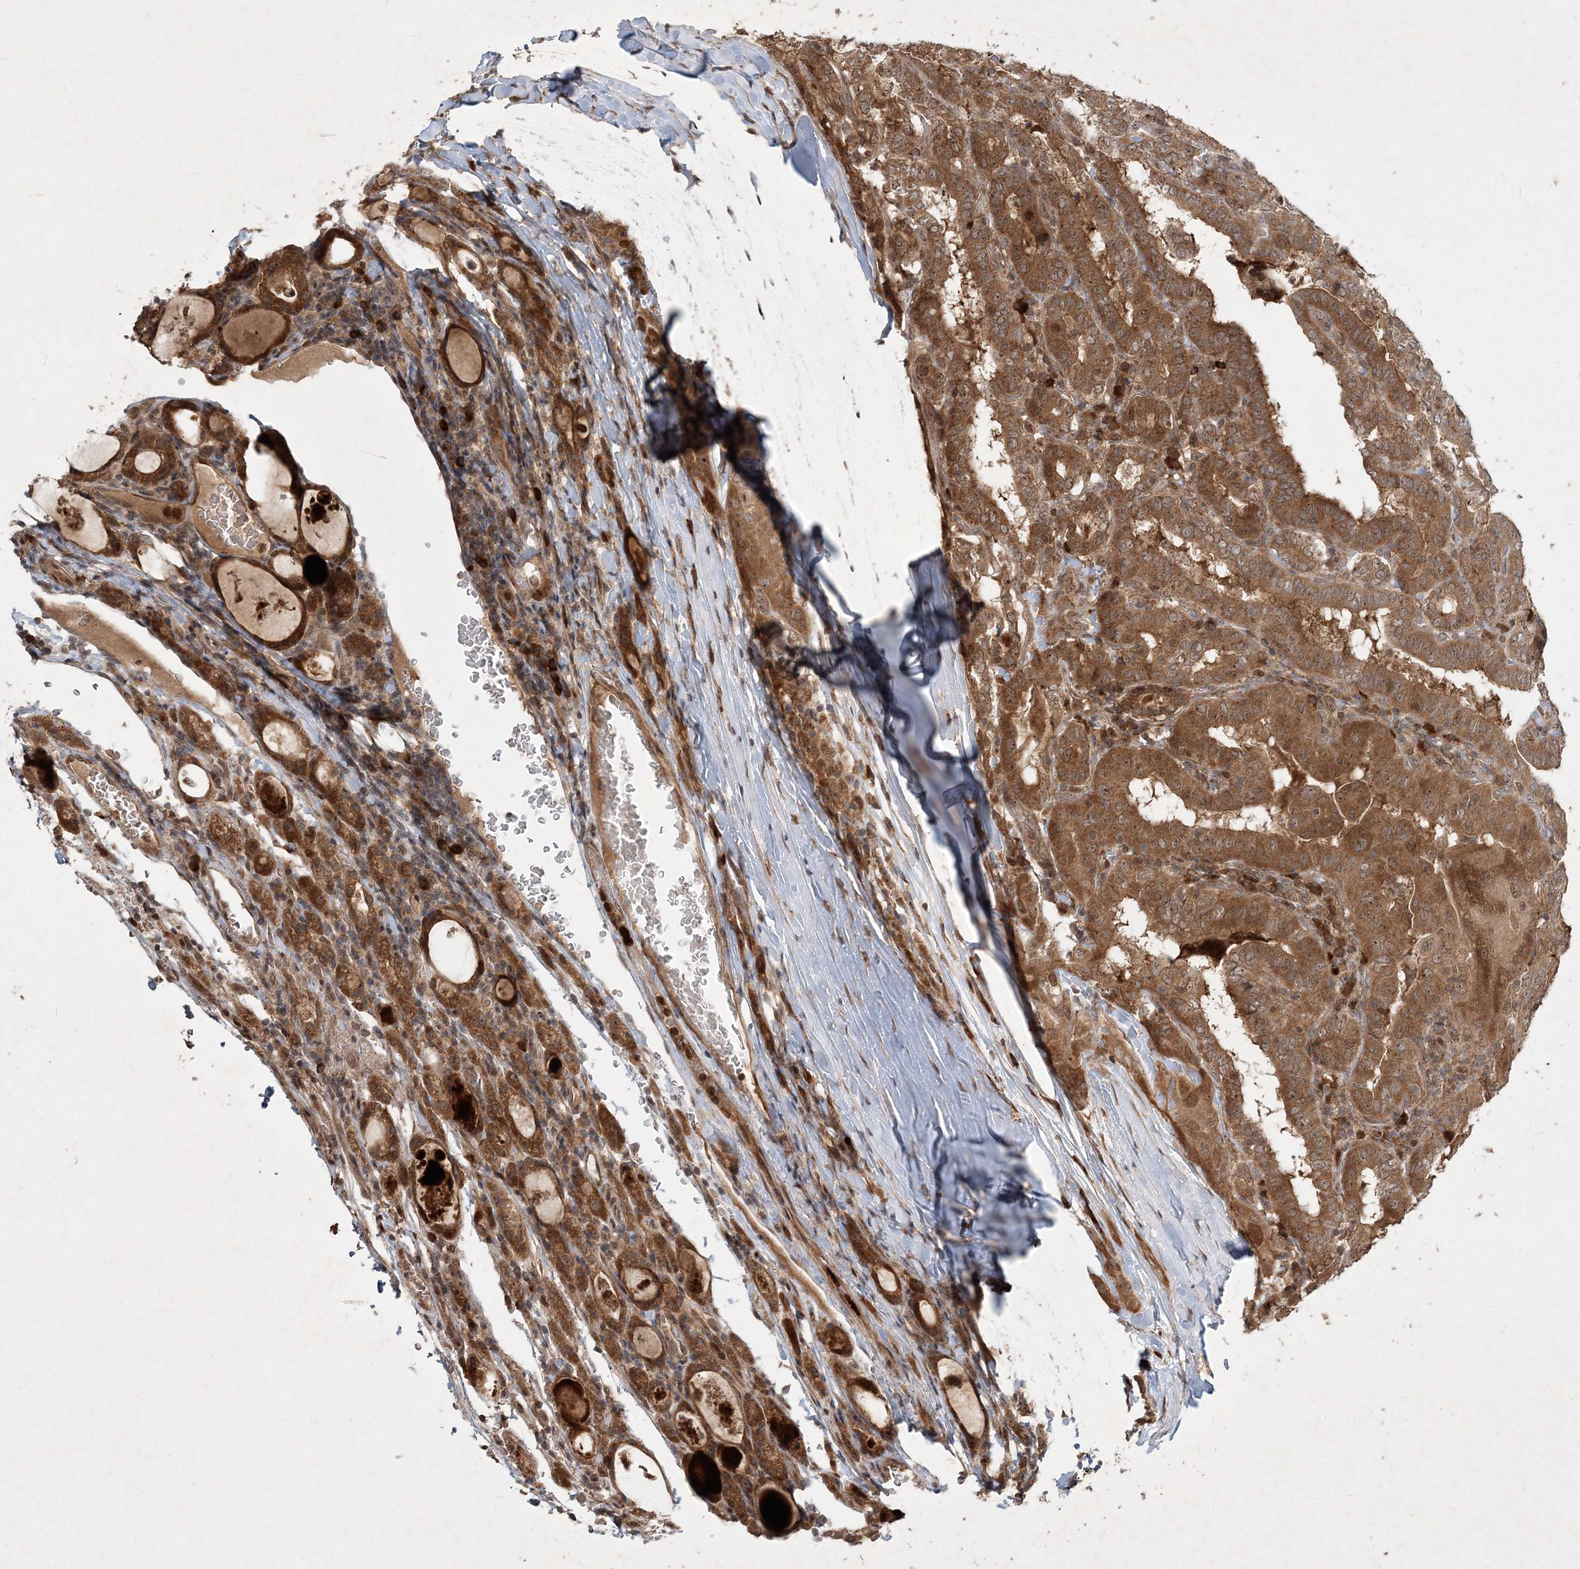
{"staining": {"intensity": "moderate", "quantity": ">75%", "location": "cytoplasmic/membranous"}, "tissue": "thyroid cancer", "cell_type": "Tumor cells", "image_type": "cancer", "snomed": [{"axis": "morphology", "description": "Papillary adenocarcinoma, NOS"}, {"axis": "topography", "description": "Thyroid gland"}], "caption": "Thyroid cancer (papillary adenocarcinoma) tissue reveals moderate cytoplasmic/membranous expression in about >75% of tumor cells (Brightfield microscopy of DAB IHC at high magnification).", "gene": "UBR3", "patient": {"sex": "female", "age": 72}}